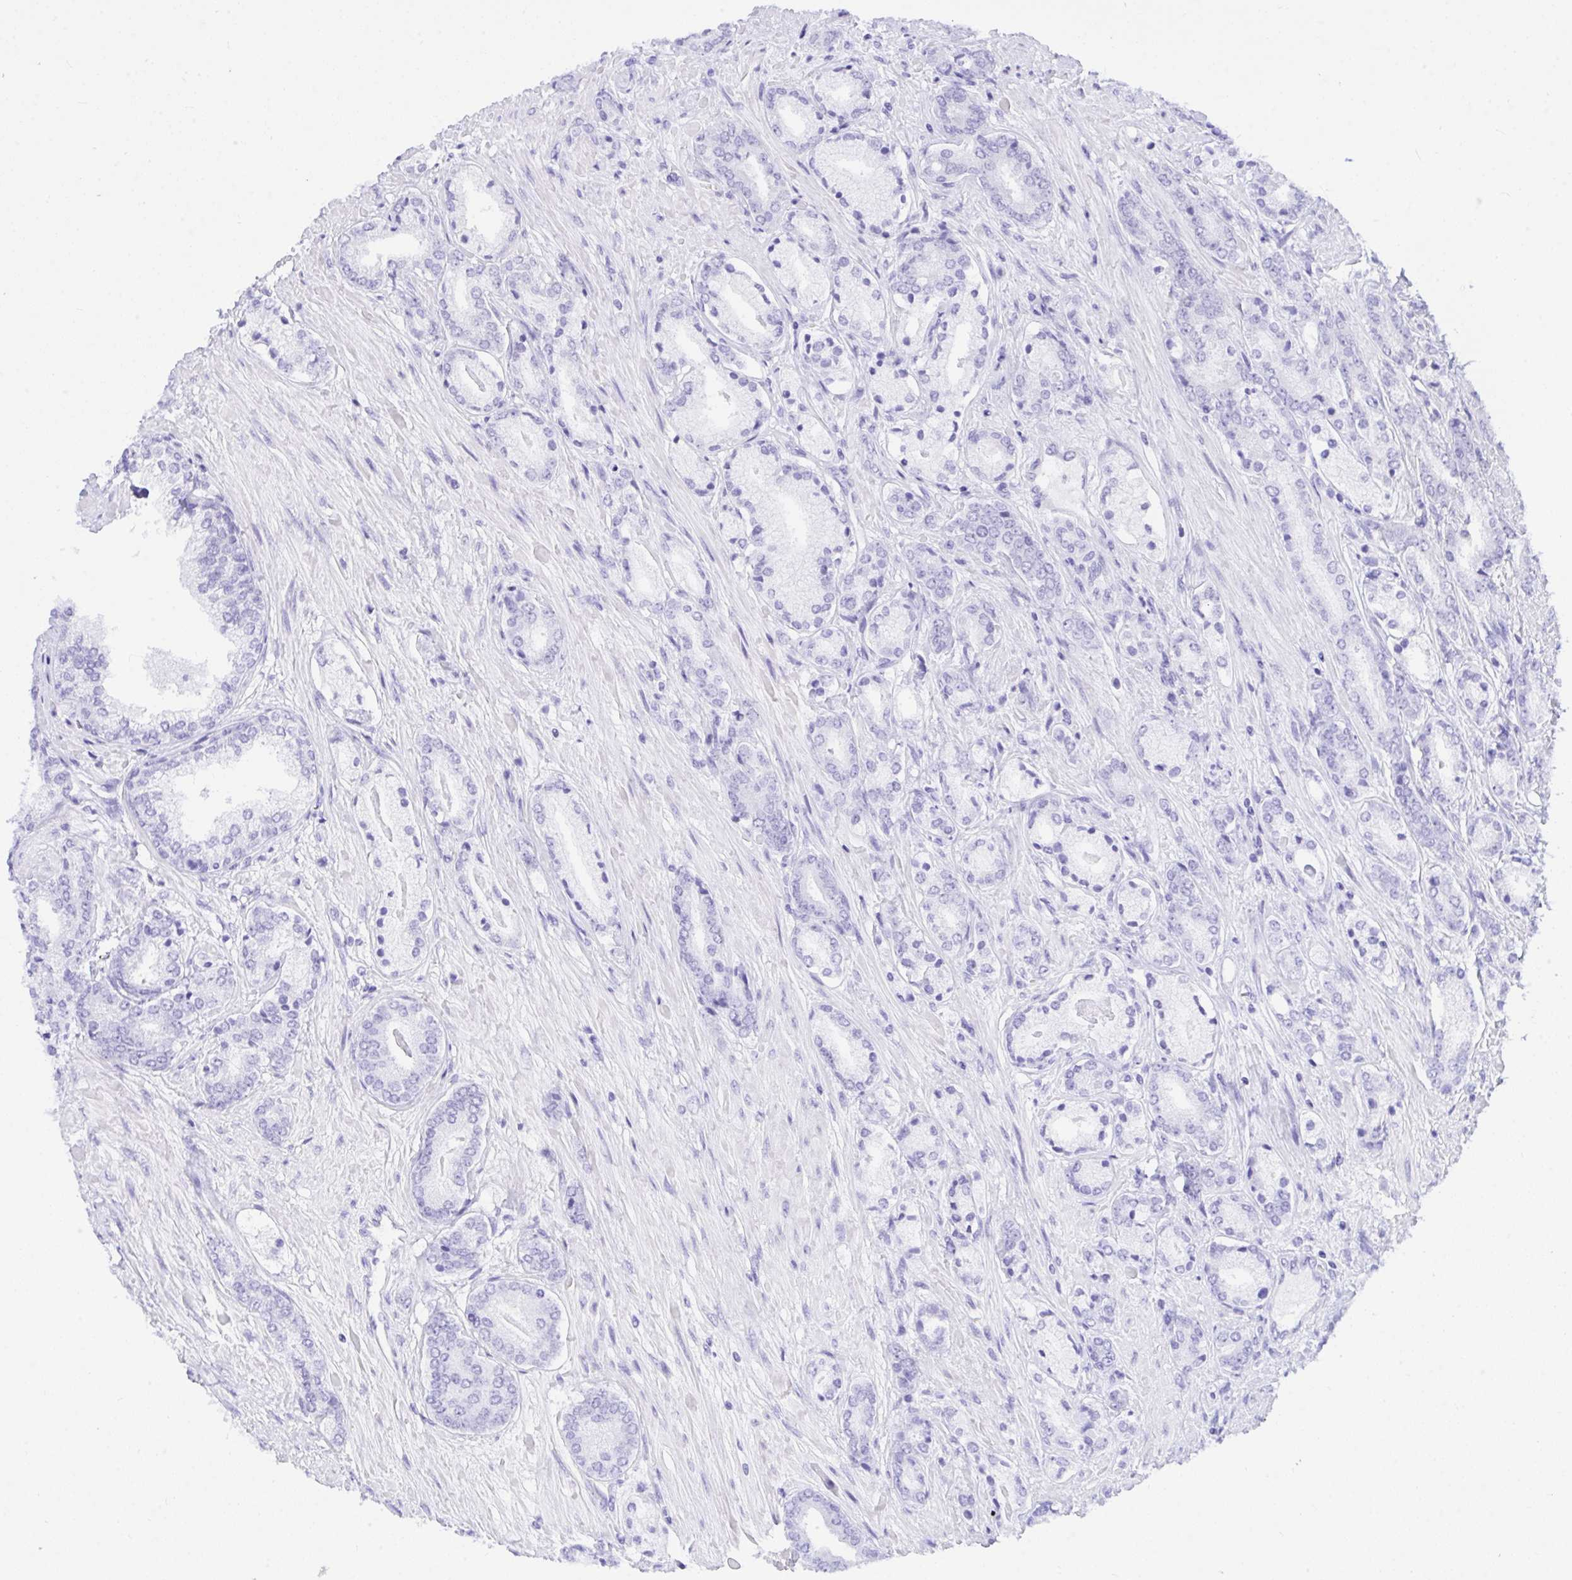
{"staining": {"intensity": "negative", "quantity": "none", "location": "none"}, "tissue": "prostate cancer", "cell_type": "Tumor cells", "image_type": "cancer", "snomed": [{"axis": "morphology", "description": "Adenocarcinoma, High grade"}, {"axis": "topography", "description": "Prostate"}], "caption": "Protein analysis of prostate cancer (high-grade adenocarcinoma) demonstrates no significant positivity in tumor cells.", "gene": "TLN2", "patient": {"sex": "male", "age": 56}}